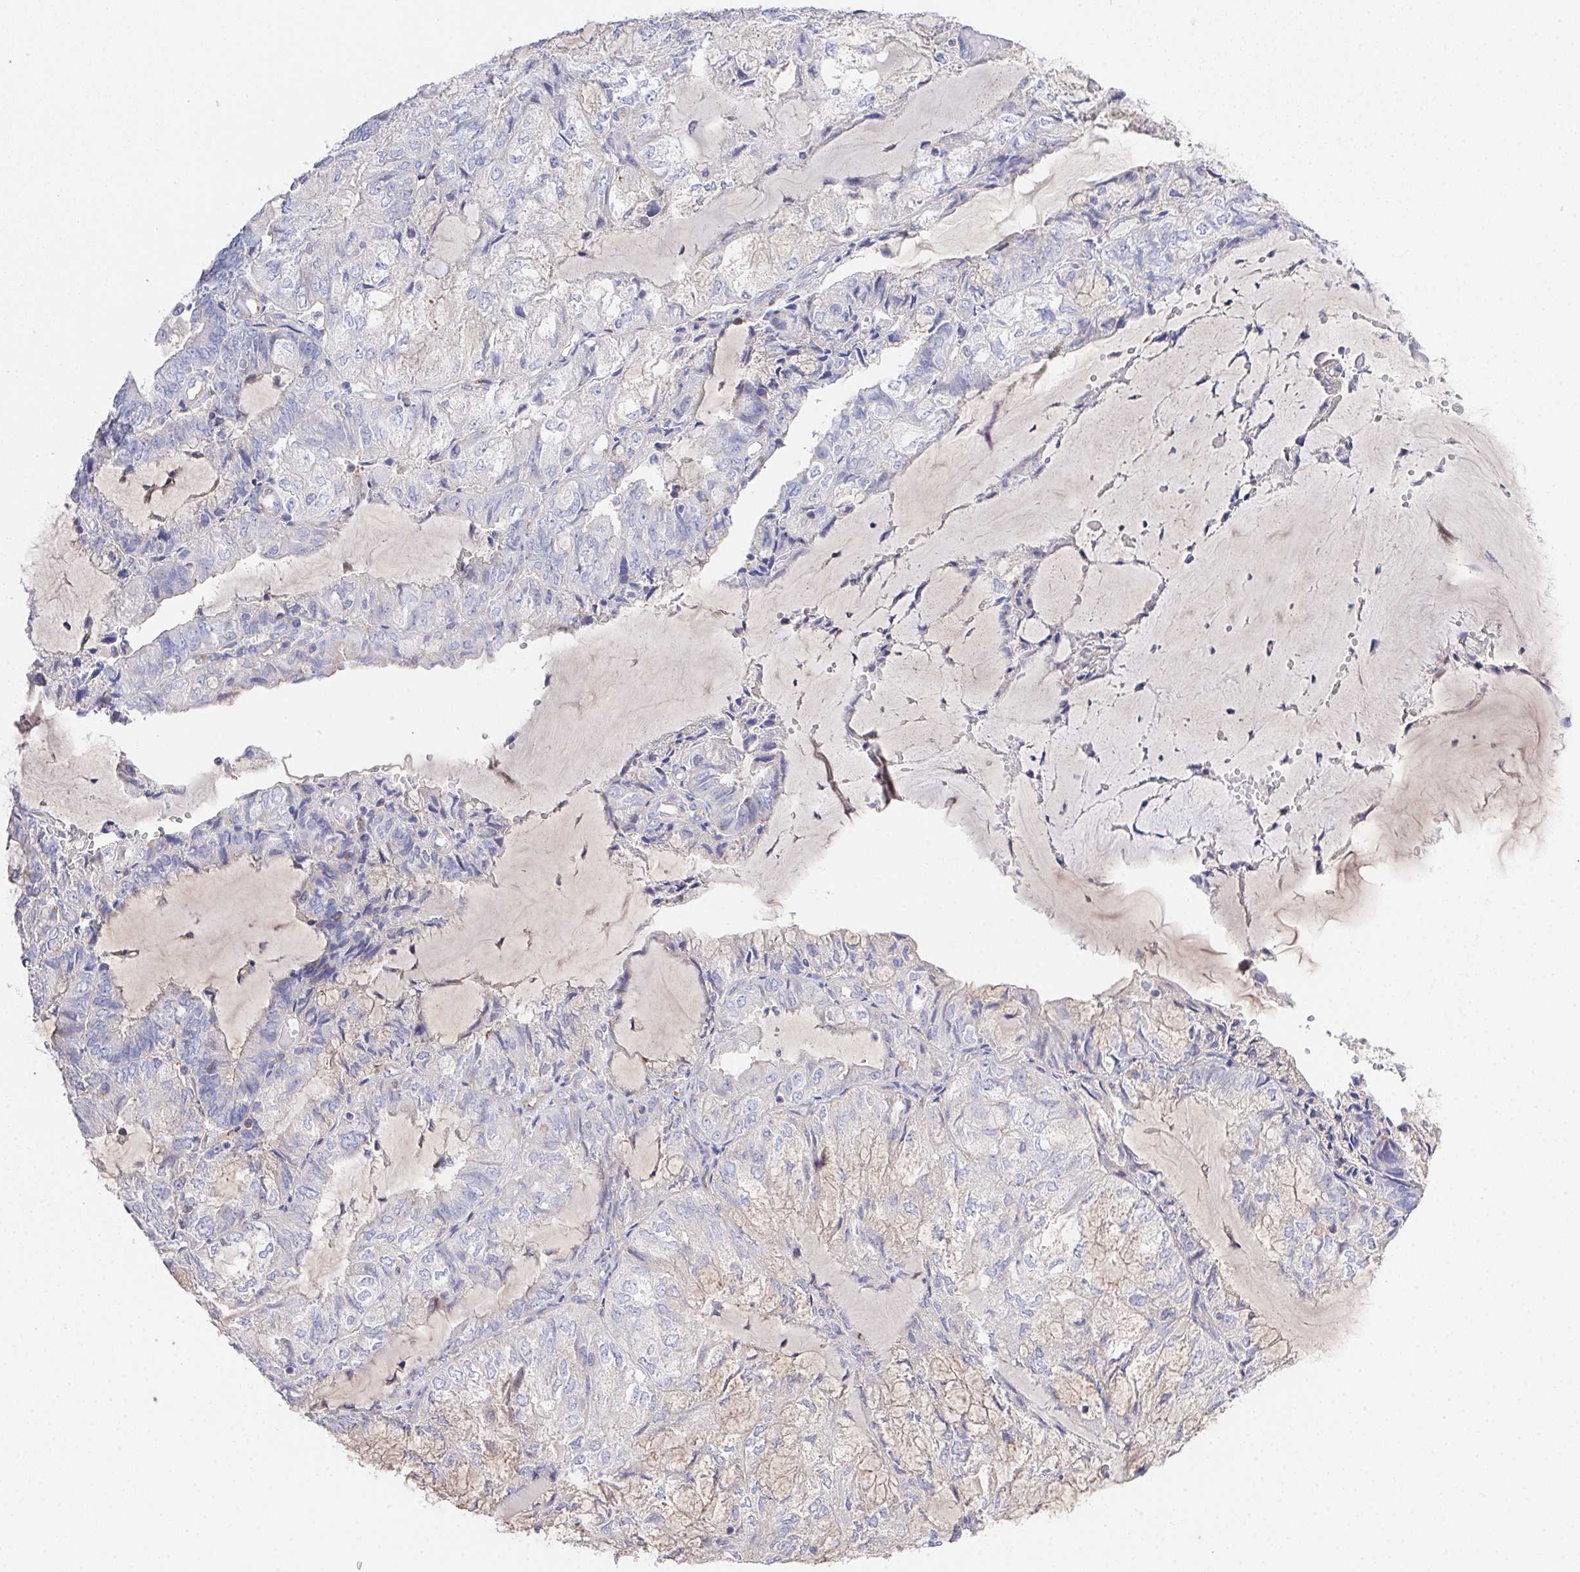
{"staining": {"intensity": "negative", "quantity": "none", "location": "none"}, "tissue": "endometrial cancer", "cell_type": "Tumor cells", "image_type": "cancer", "snomed": [{"axis": "morphology", "description": "Adenocarcinoma, NOS"}, {"axis": "topography", "description": "Endometrium"}], "caption": "Image shows no significant protein staining in tumor cells of endometrial cancer.", "gene": "PRG3", "patient": {"sex": "female", "age": 81}}